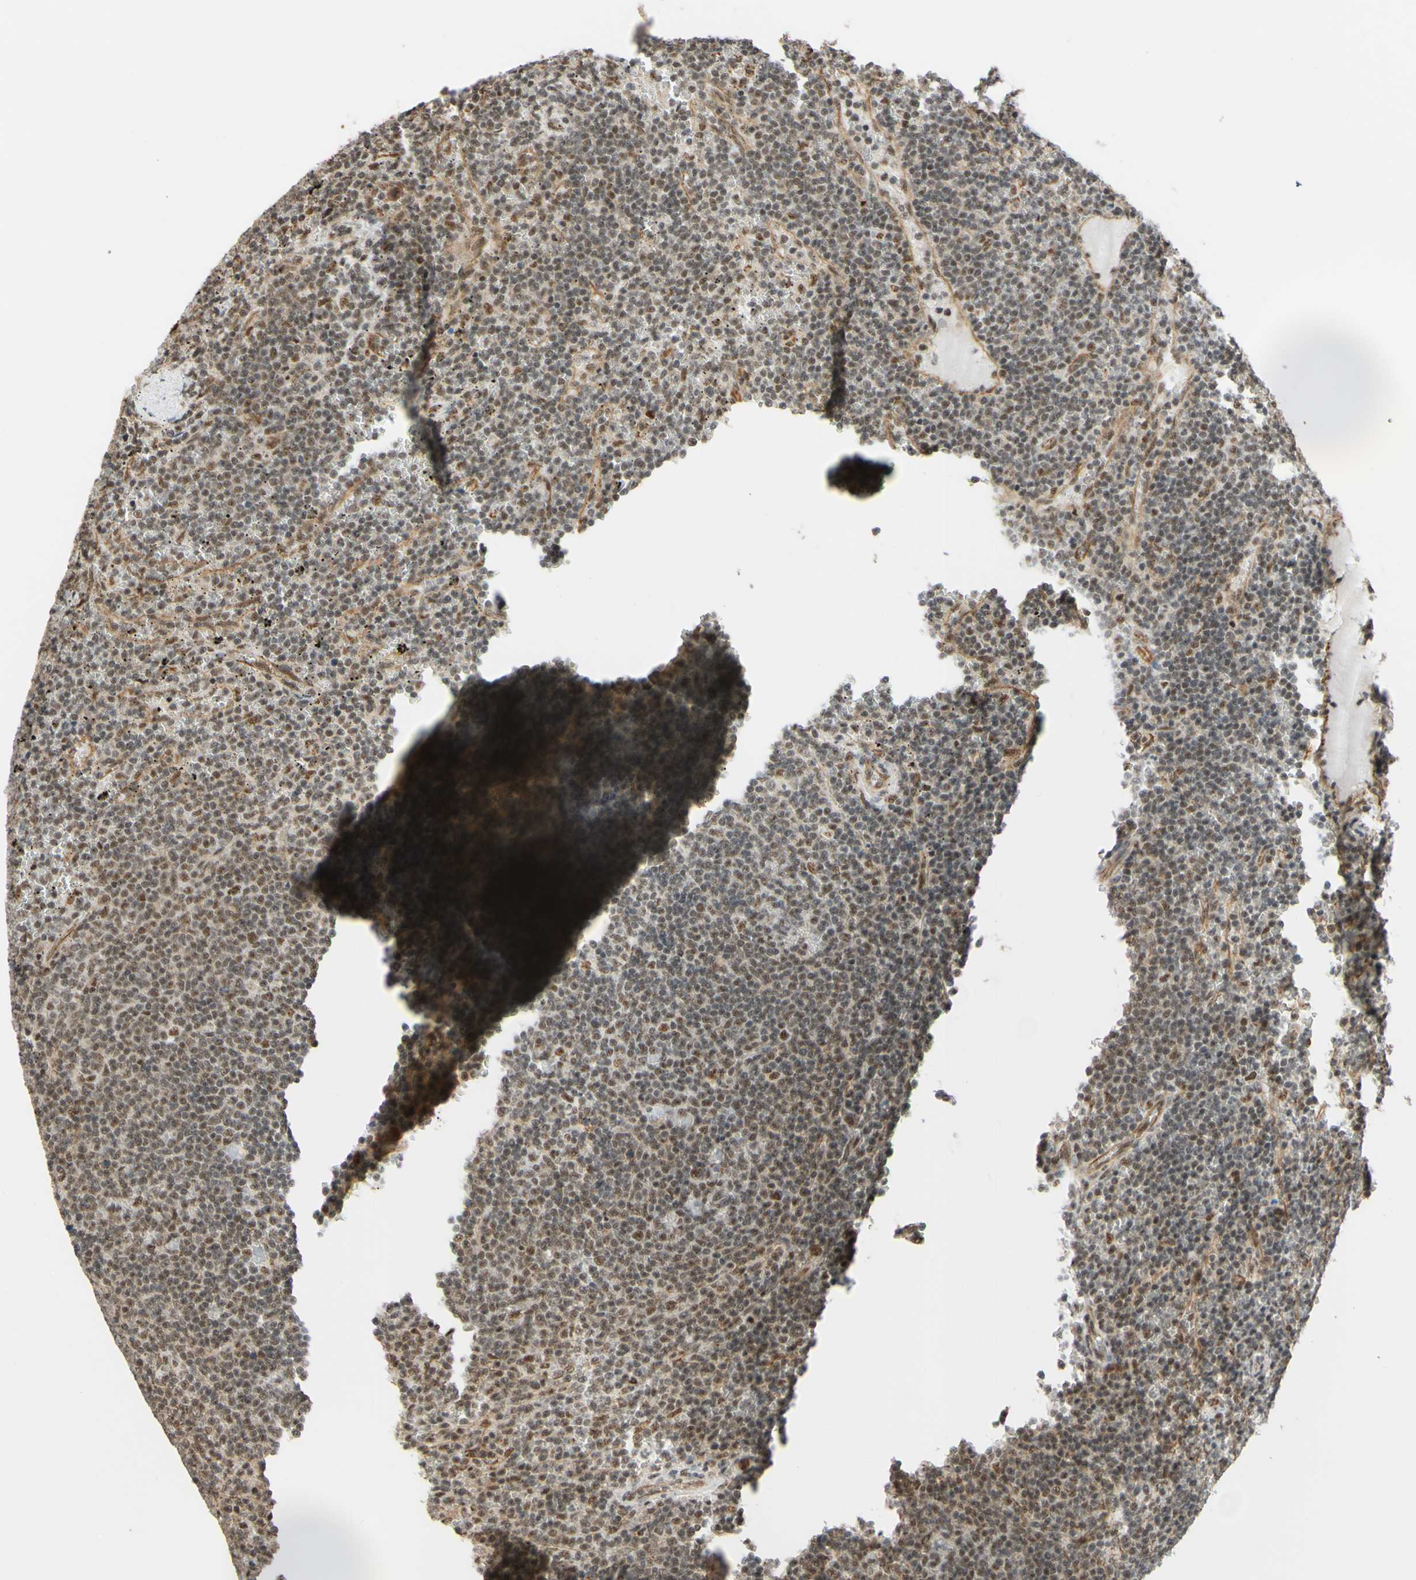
{"staining": {"intensity": "moderate", "quantity": ">75%", "location": "nuclear"}, "tissue": "lymphoma", "cell_type": "Tumor cells", "image_type": "cancer", "snomed": [{"axis": "morphology", "description": "Malignant lymphoma, non-Hodgkin's type, Low grade"}, {"axis": "topography", "description": "Spleen"}], "caption": "A brown stain shows moderate nuclear staining of a protein in lymphoma tumor cells.", "gene": "SAP18", "patient": {"sex": "female", "age": 50}}